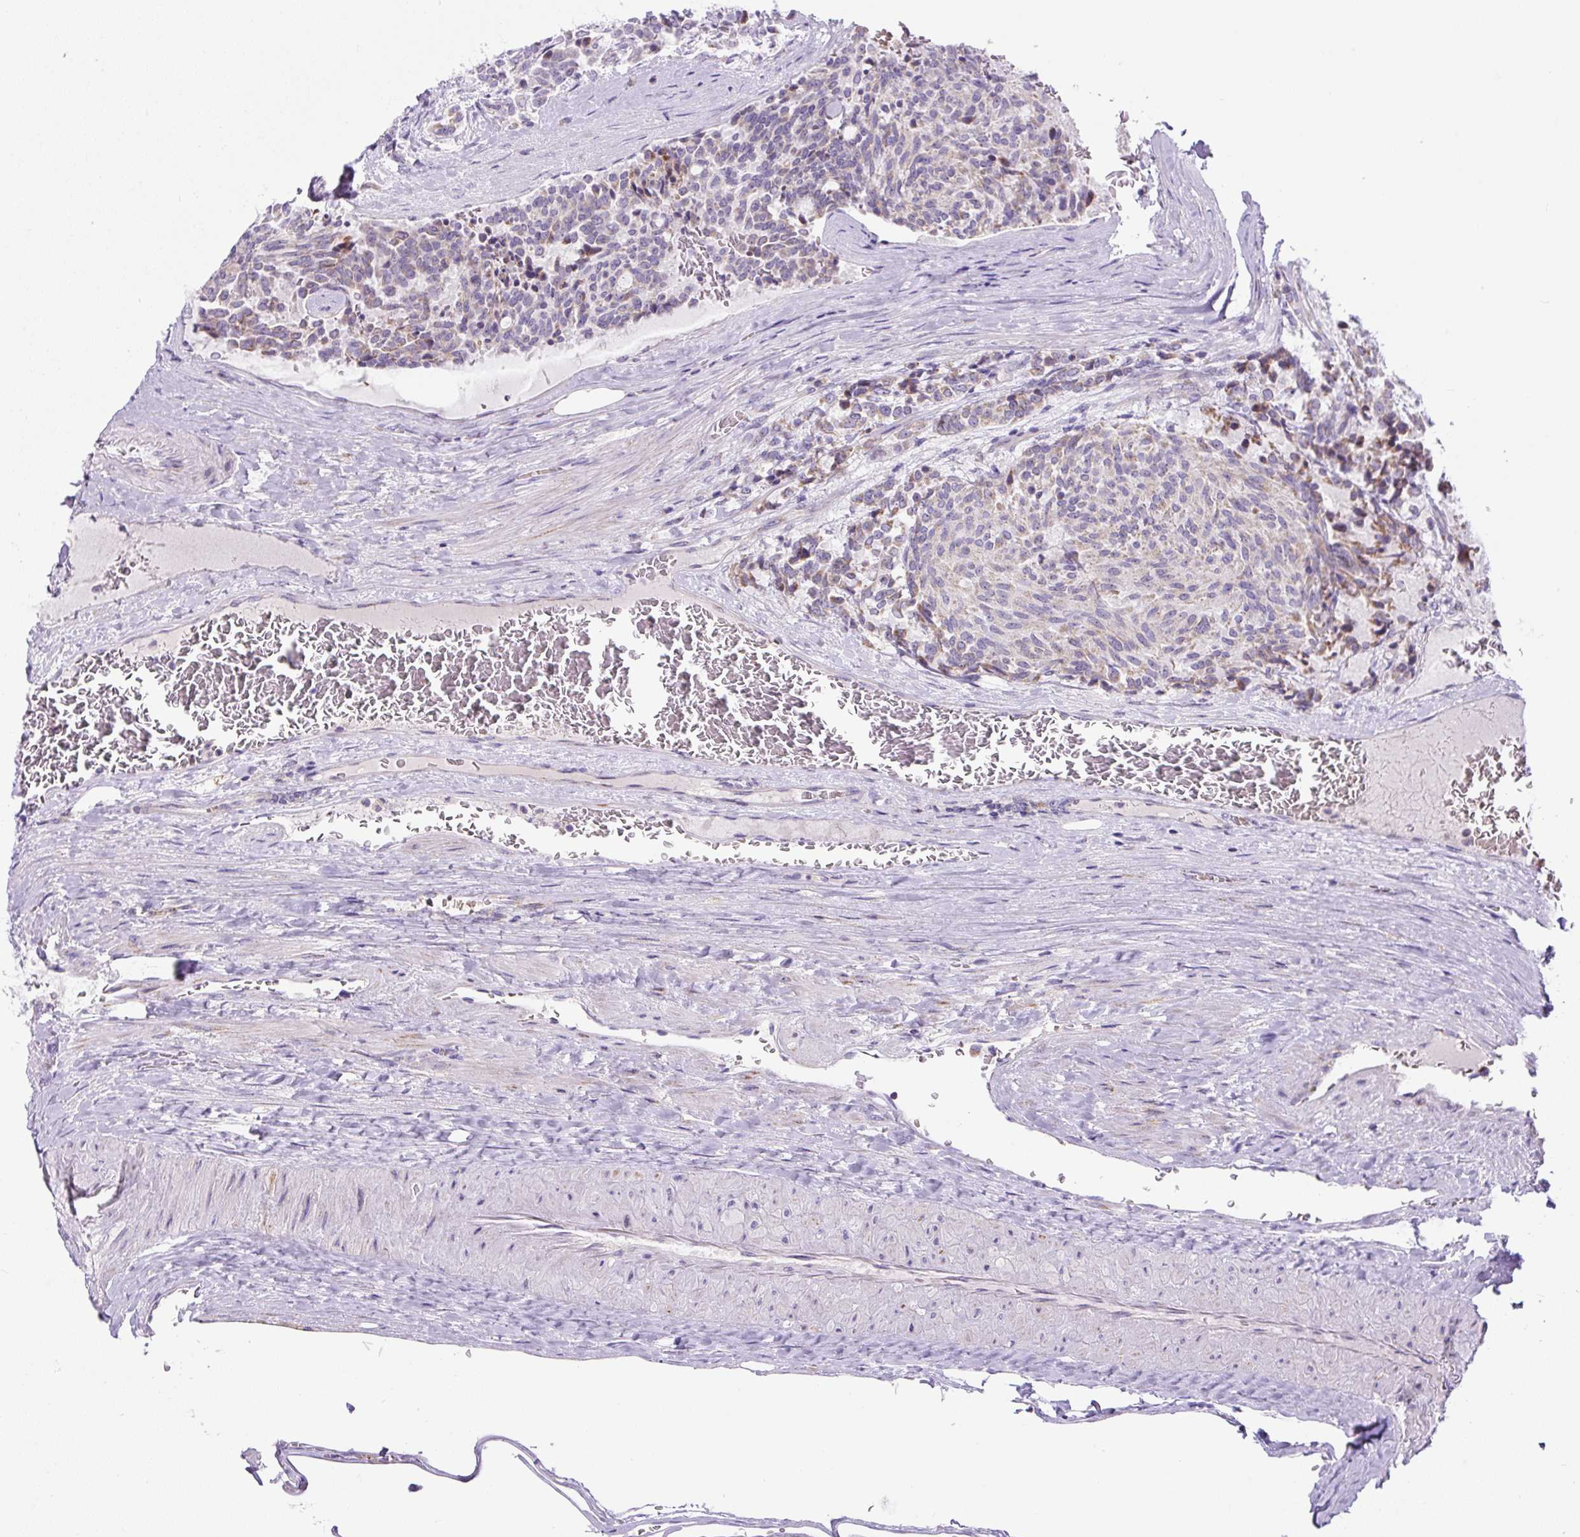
{"staining": {"intensity": "weak", "quantity": "<25%", "location": "cytoplasmic/membranous"}, "tissue": "carcinoid", "cell_type": "Tumor cells", "image_type": "cancer", "snomed": [{"axis": "morphology", "description": "Carcinoid, malignant, NOS"}, {"axis": "topography", "description": "Pancreas"}], "caption": "Immunohistochemistry micrograph of neoplastic tissue: carcinoid stained with DAB (3,3'-diaminobenzidine) exhibits no significant protein expression in tumor cells. The staining was performed using DAB to visualize the protein expression in brown, while the nuclei were stained in blue with hematoxylin (Magnification: 20x).", "gene": "ZNF596", "patient": {"sex": "female", "age": 54}}